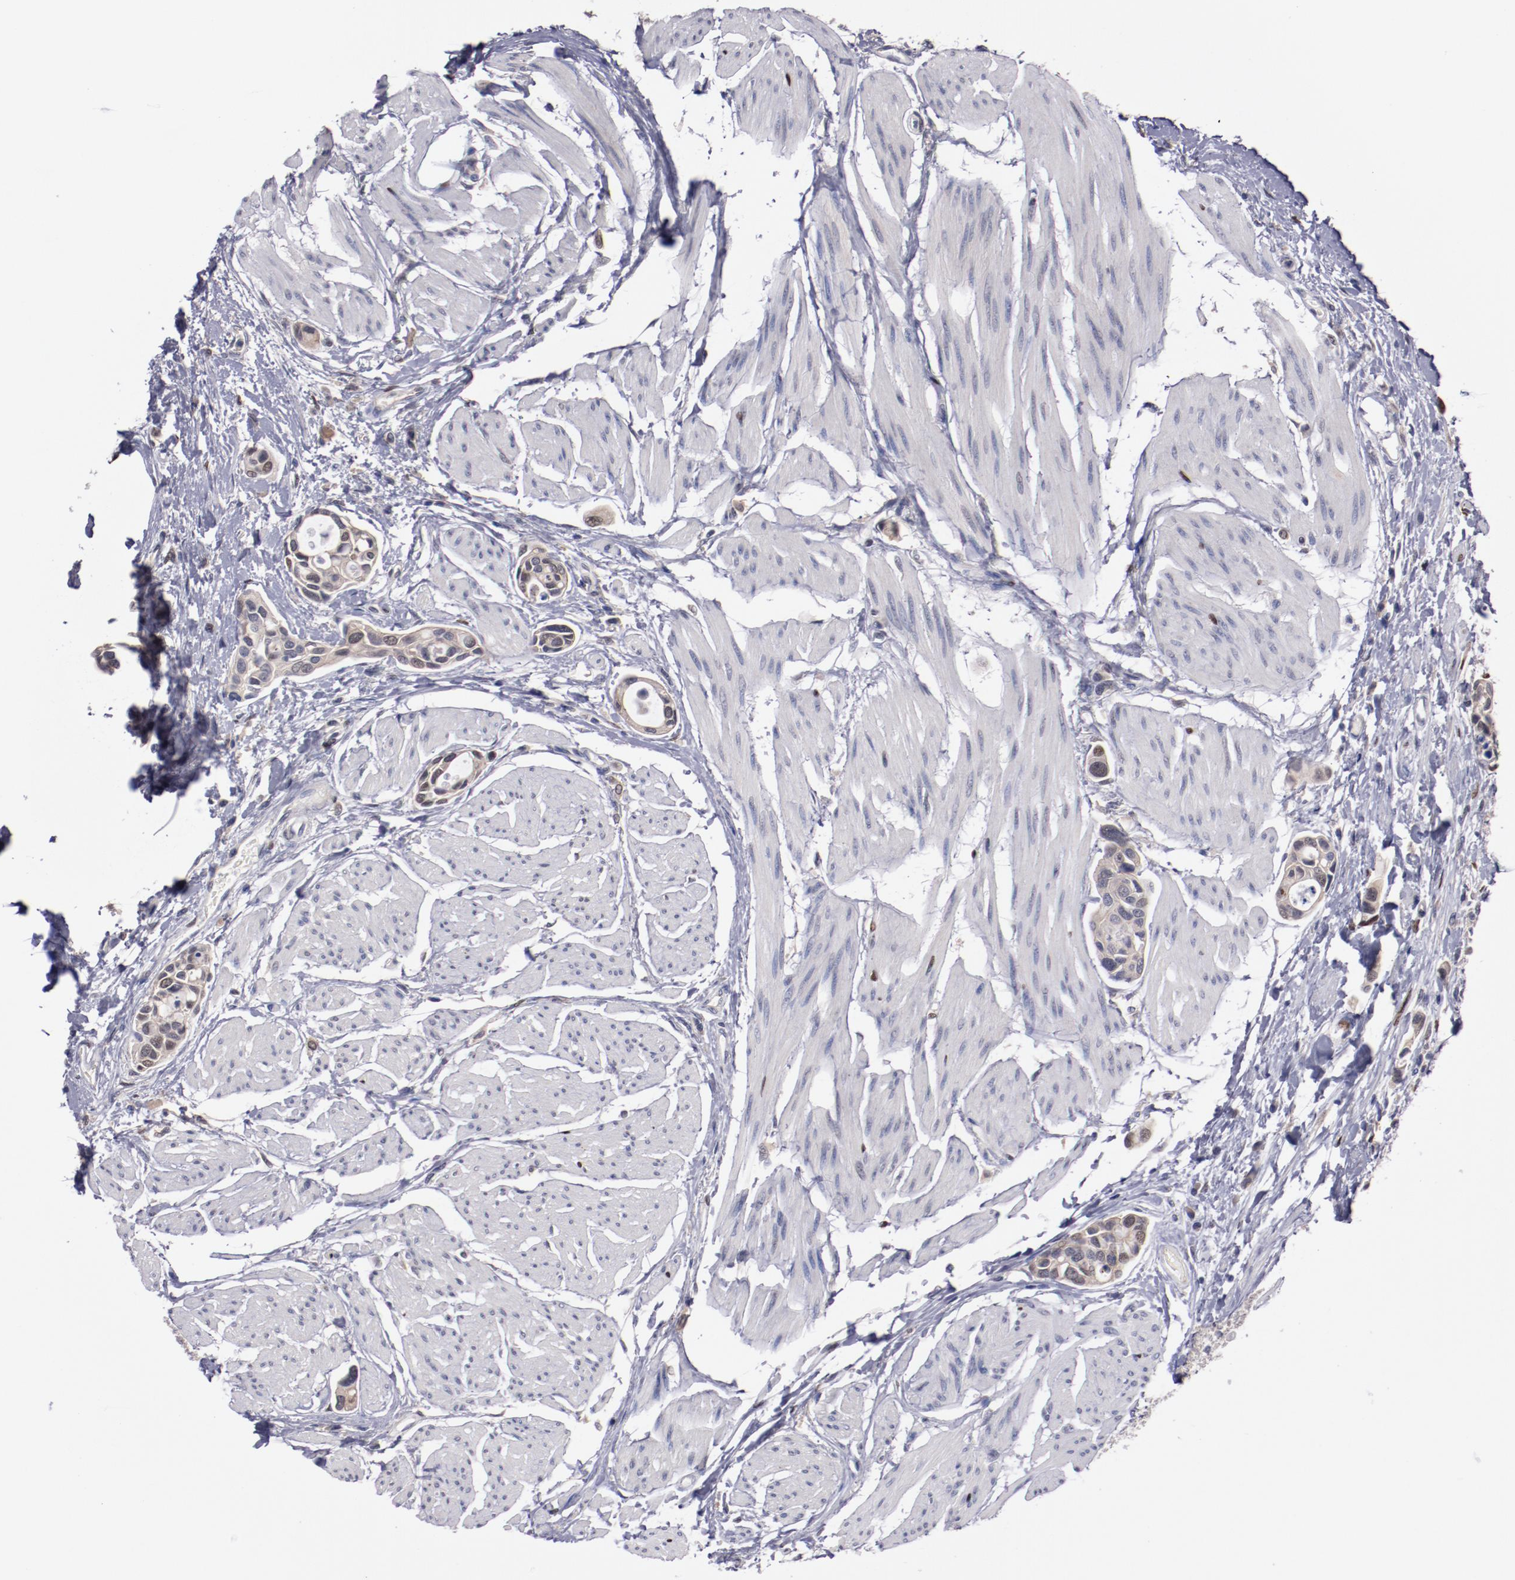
{"staining": {"intensity": "weak", "quantity": "25%-75%", "location": "cytoplasmic/membranous,nuclear"}, "tissue": "urothelial cancer", "cell_type": "Tumor cells", "image_type": "cancer", "snomed": [{"axis": "morphology", "description": "Urothelial carcinoma, High grade"}, {"axis": "topography", "description": "Urinary bladder"}], "caption": "Weak cytoplasmic/membranous and nuclear positivity is seen in approximately 25%-75% of tumor cells in urothelial cancer.", "gene": "FAM81A", "patient": {"sex": "male", "age": 78}}